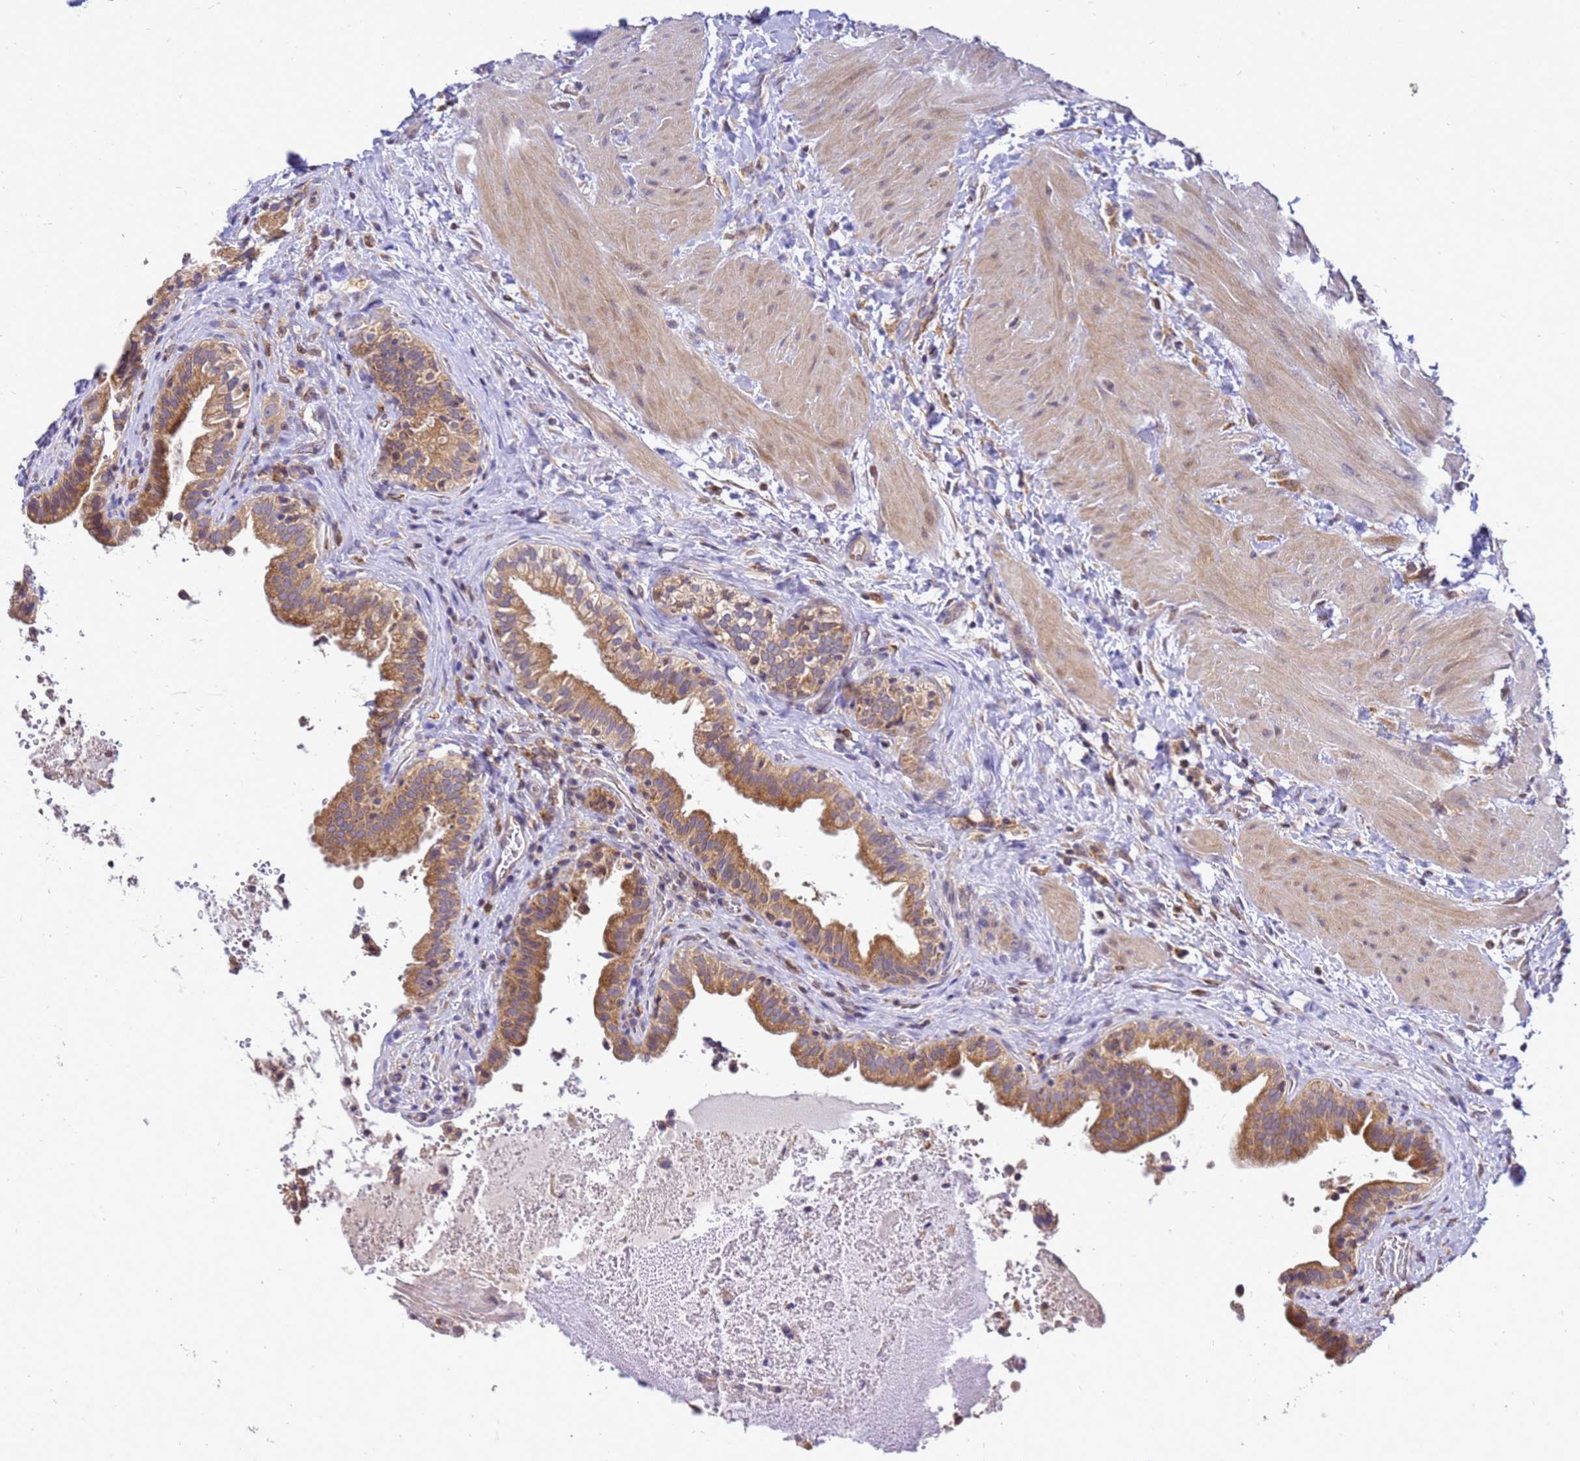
{"staining": {"intensity": "moderate", "quantity": ">75%", "location": "cytoplasmic/membranous"}, "tissue": "gallbladder", "cell_type": "Glandular cells", "image_type": "normal", "snomed": [{"axis": "morphology", "description": "Normal tissue, NOS"}, {"axis": "topography", "description": "Gallbladder"}], "caption": "Immunohistochemistry photomicrograph of benign gallbladder: gallbladder stained using immunohistochemistry shows medium levels of moderate protein expression localized specifically in the cytoplasmic/membranous of glandular cells, appearing as a cytoplasmic/membranous brown color.", "gene": "ADPGK", "patient": {"sex": "male", "age": 24}}